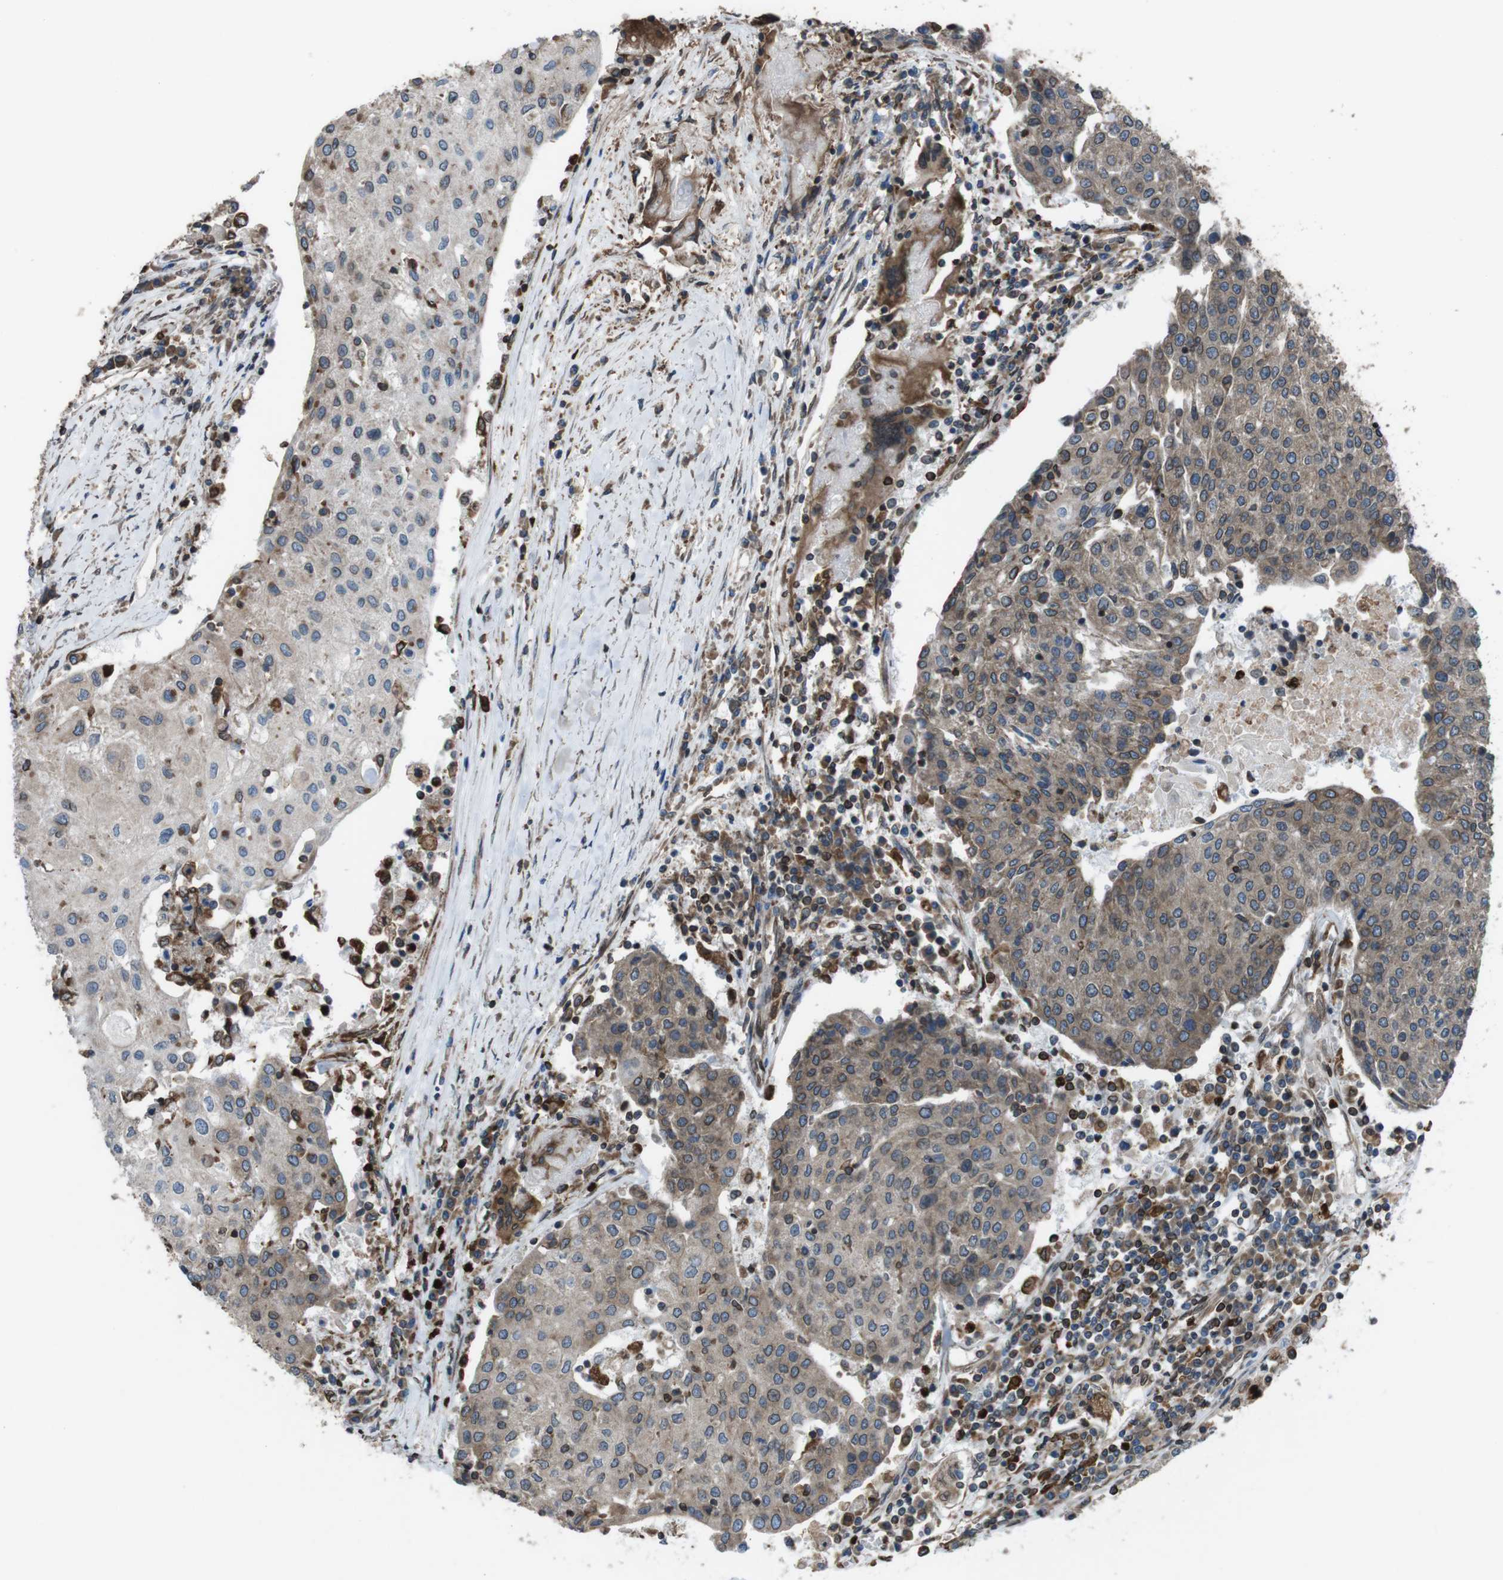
{"staining": {"intensity": "weak", "quantity": ">75%", "location": "cytoplasmic/membranous"}, "tissue": "urothelial cancer", "cell_type": "Tumor cells", "image_type": "cancer", "snomed": [{"axis": "morphology", "description": "Urothelial carcinoma, High grade"}, {"axis": "topography", "description": "Urinary bladder"}], "caption": "Immunohistochemistry (DAB) staining of high-grade urothelial carcinoma displays weak cytoplasmic/membranous protein positivity in about >75% of tumor cells. (DAB (3,3'-diaminobenzidine) IHC, brown staining for protein, blue staining for nuclei).", "gene": "APMAP", "patient": {"sex": "female", "age": 85}}